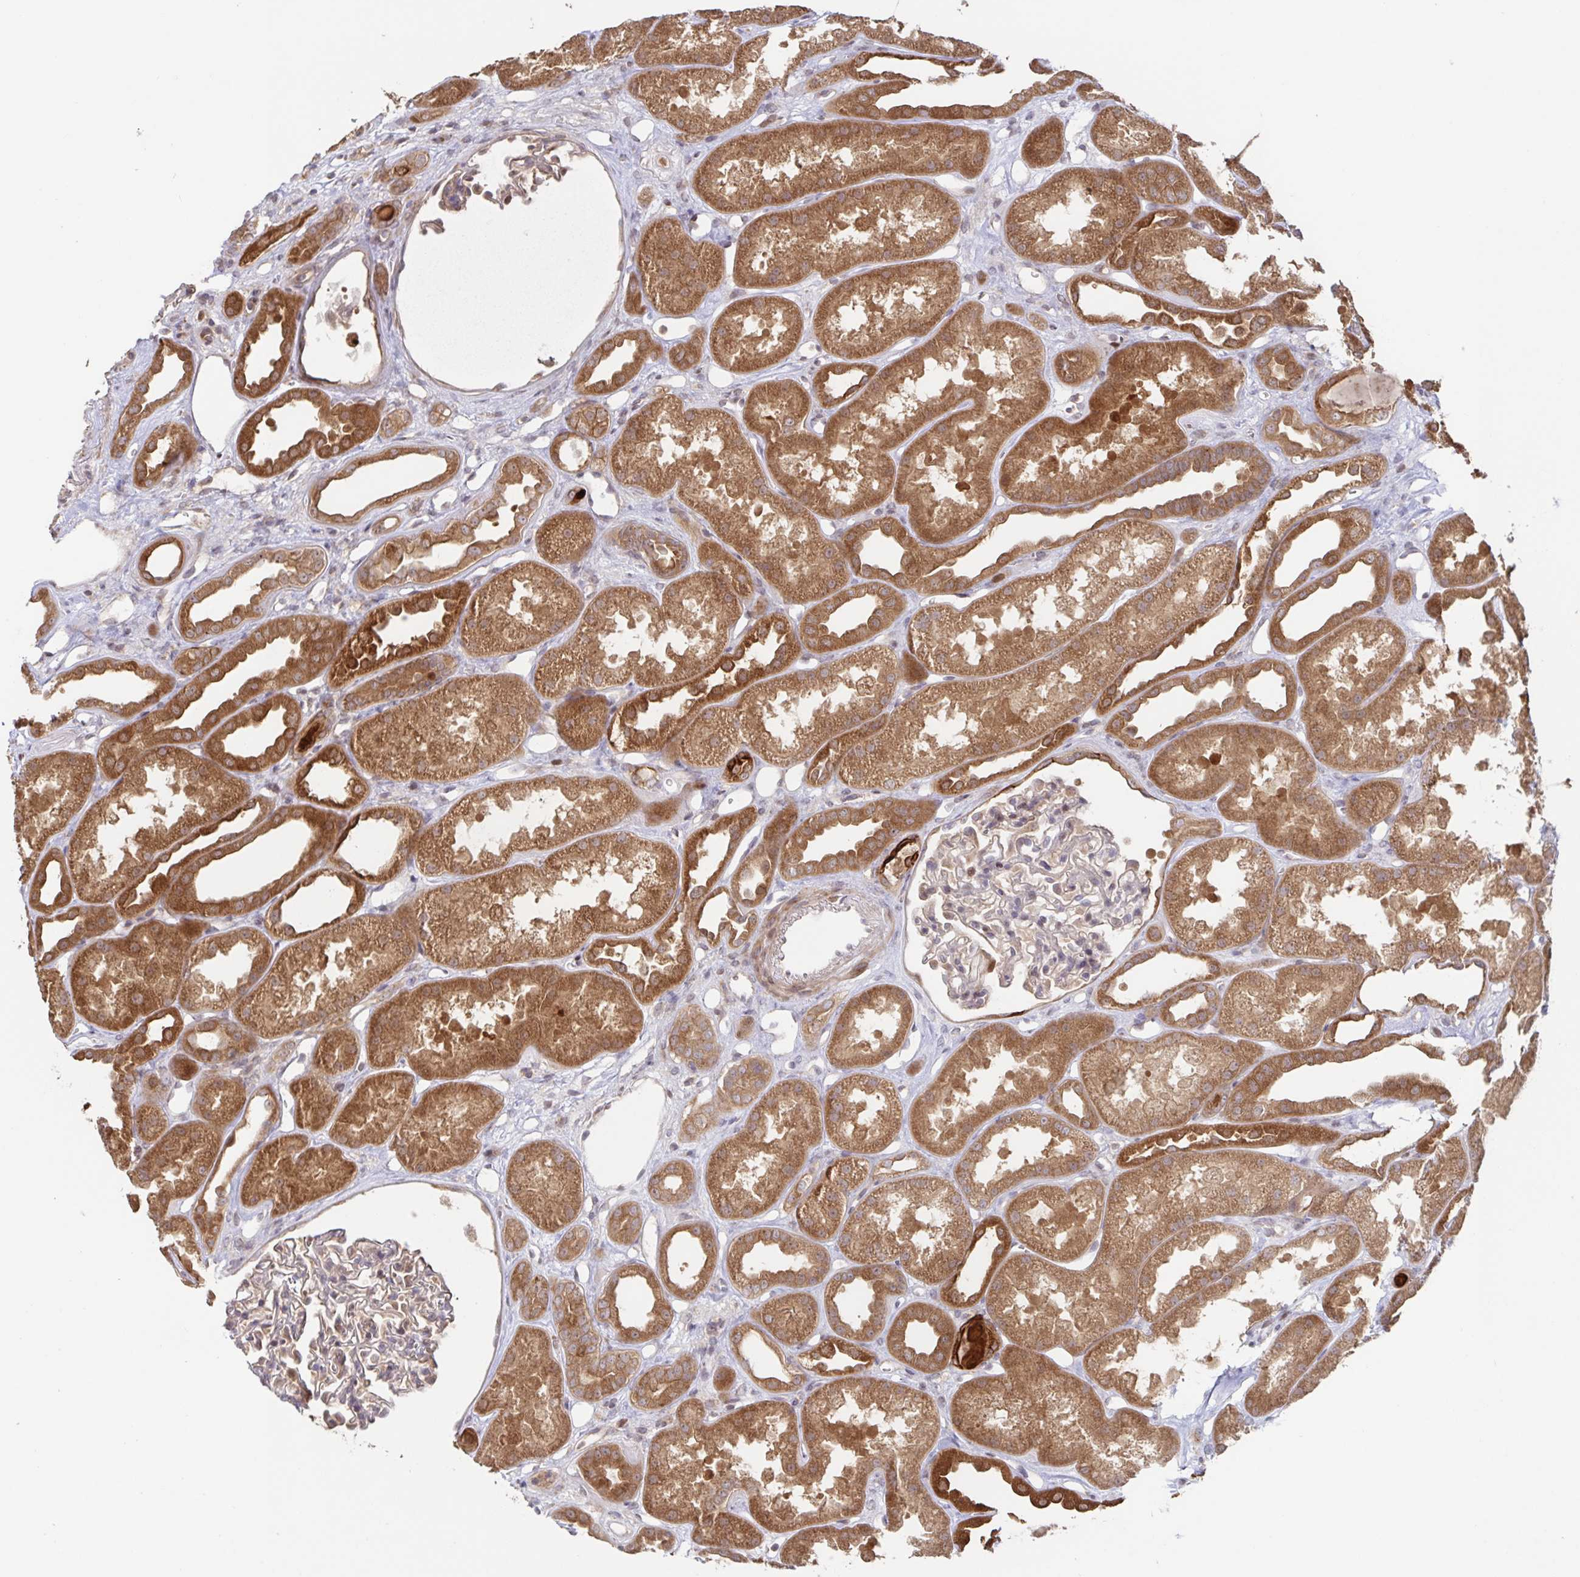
{"staining": {"intensity": "weak", "quantity": "25%-75%", "location": "cytoplasmic/membranous"}, "tissue": "kidney", "cell_type": "Cells in glomeruli", "image_type": "normal", "snomed": [{"axis": "morphology", "description": "Normal tissue, NOS"}, {"axis": "topography", "description": "Kidney"}], "caption": "This is an image of immunohistochemistry staining of unremarkable kidney, which shows weak staining in the cytoplasmic/membranous of cells in glomeruli.", "gene": "AACS", "patient": {"sex": "male", "age": 61}}